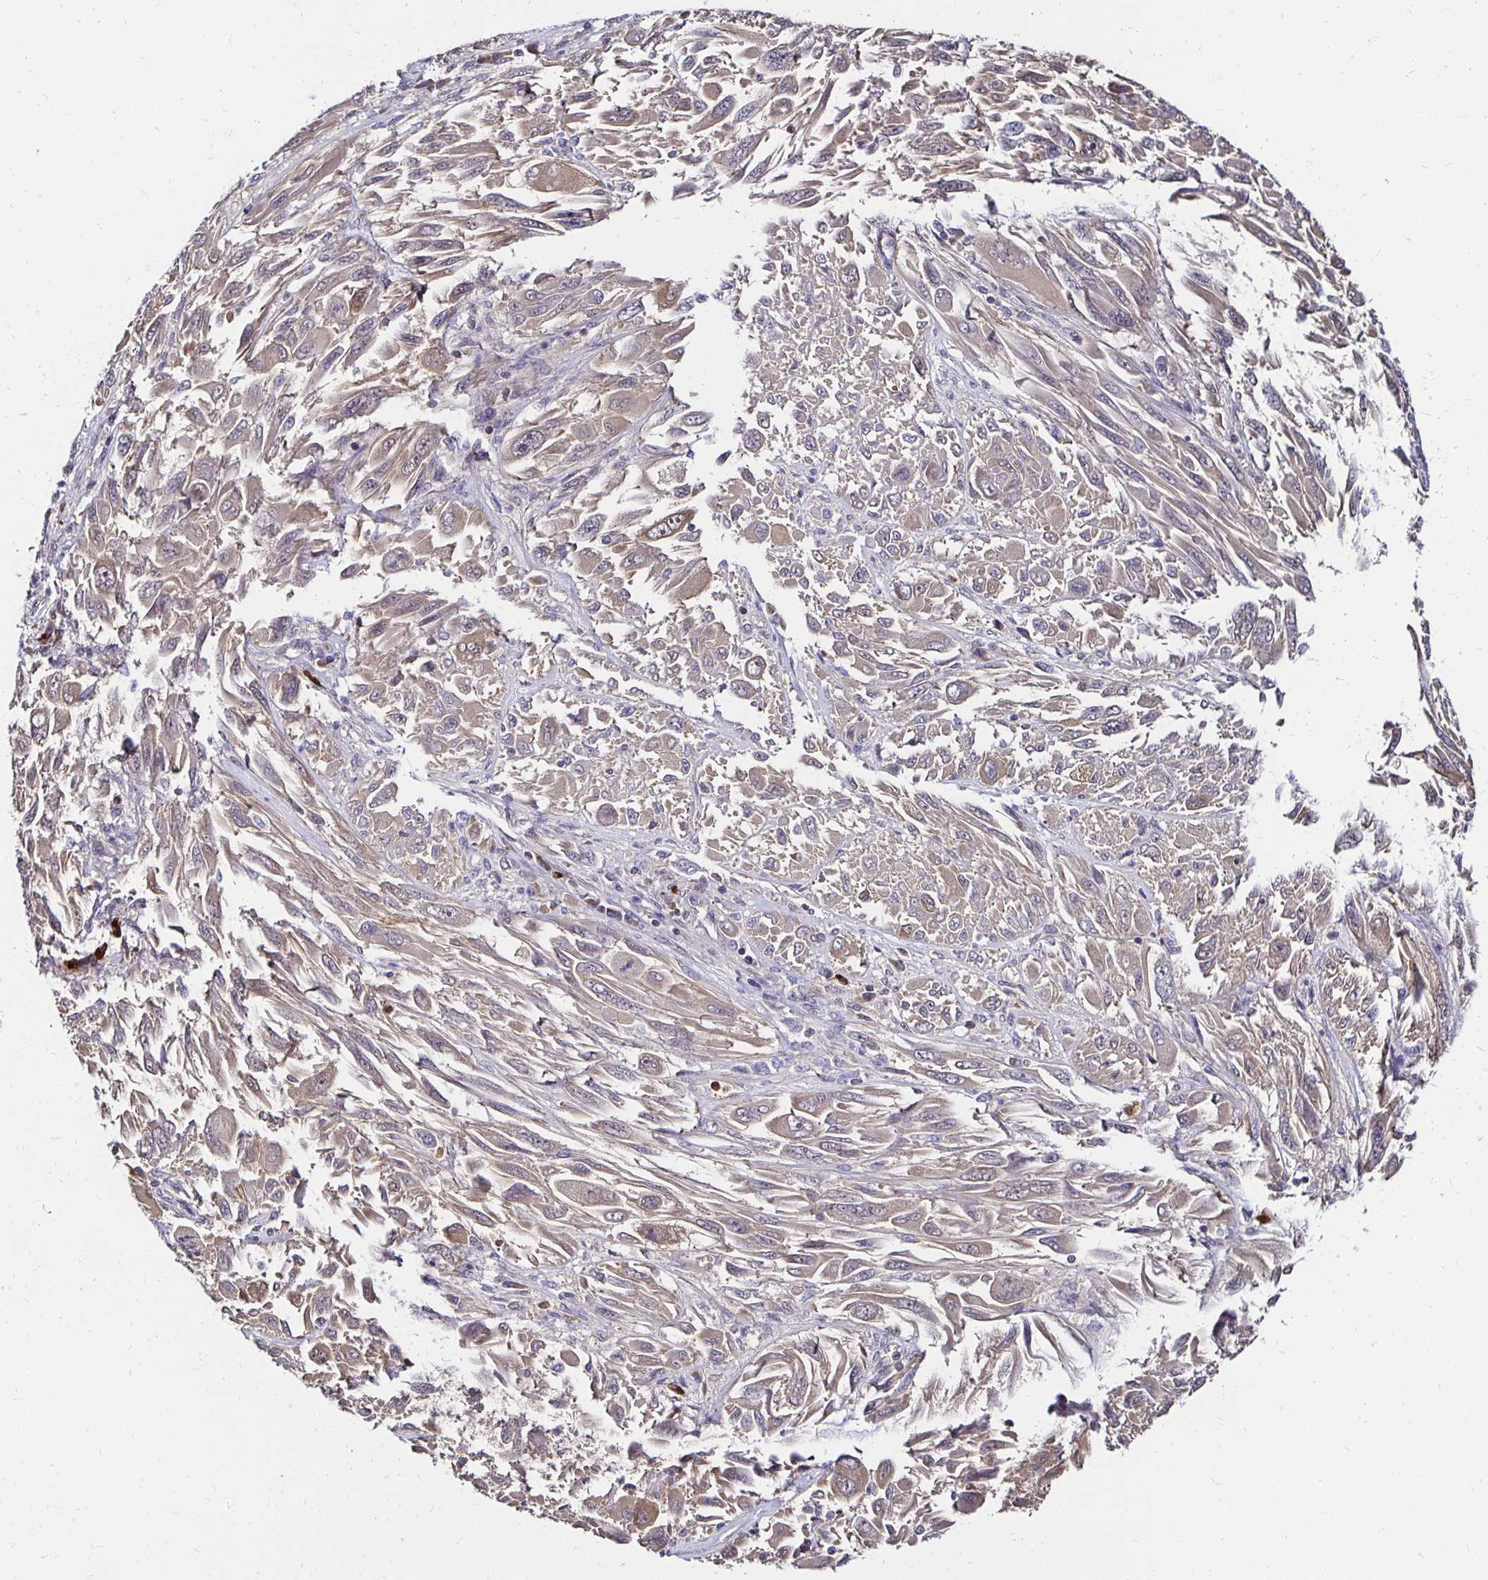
{"staining": {"intensity": "weak", "quantity": "25%-75%", "location": "cytoplasmic/membranous"}, "tissue": "melanoma", "cell_type": "Tumor cells", "image_type": "cancer", "snomed": [{"axis": "morphology", "description": "Malignant melanoma, NOS"}, {"axis": "topography", "description": "Skin"}], "caption": "Protein expression analysis of melanoma shows weak cytoplasmic/membranous positivity in approximately 25%-75% of tumor cells. (IHC, brightfield microscopy, high magnification).", "gene": "TXN", "patient": {"sex": "female", "age": 91}}